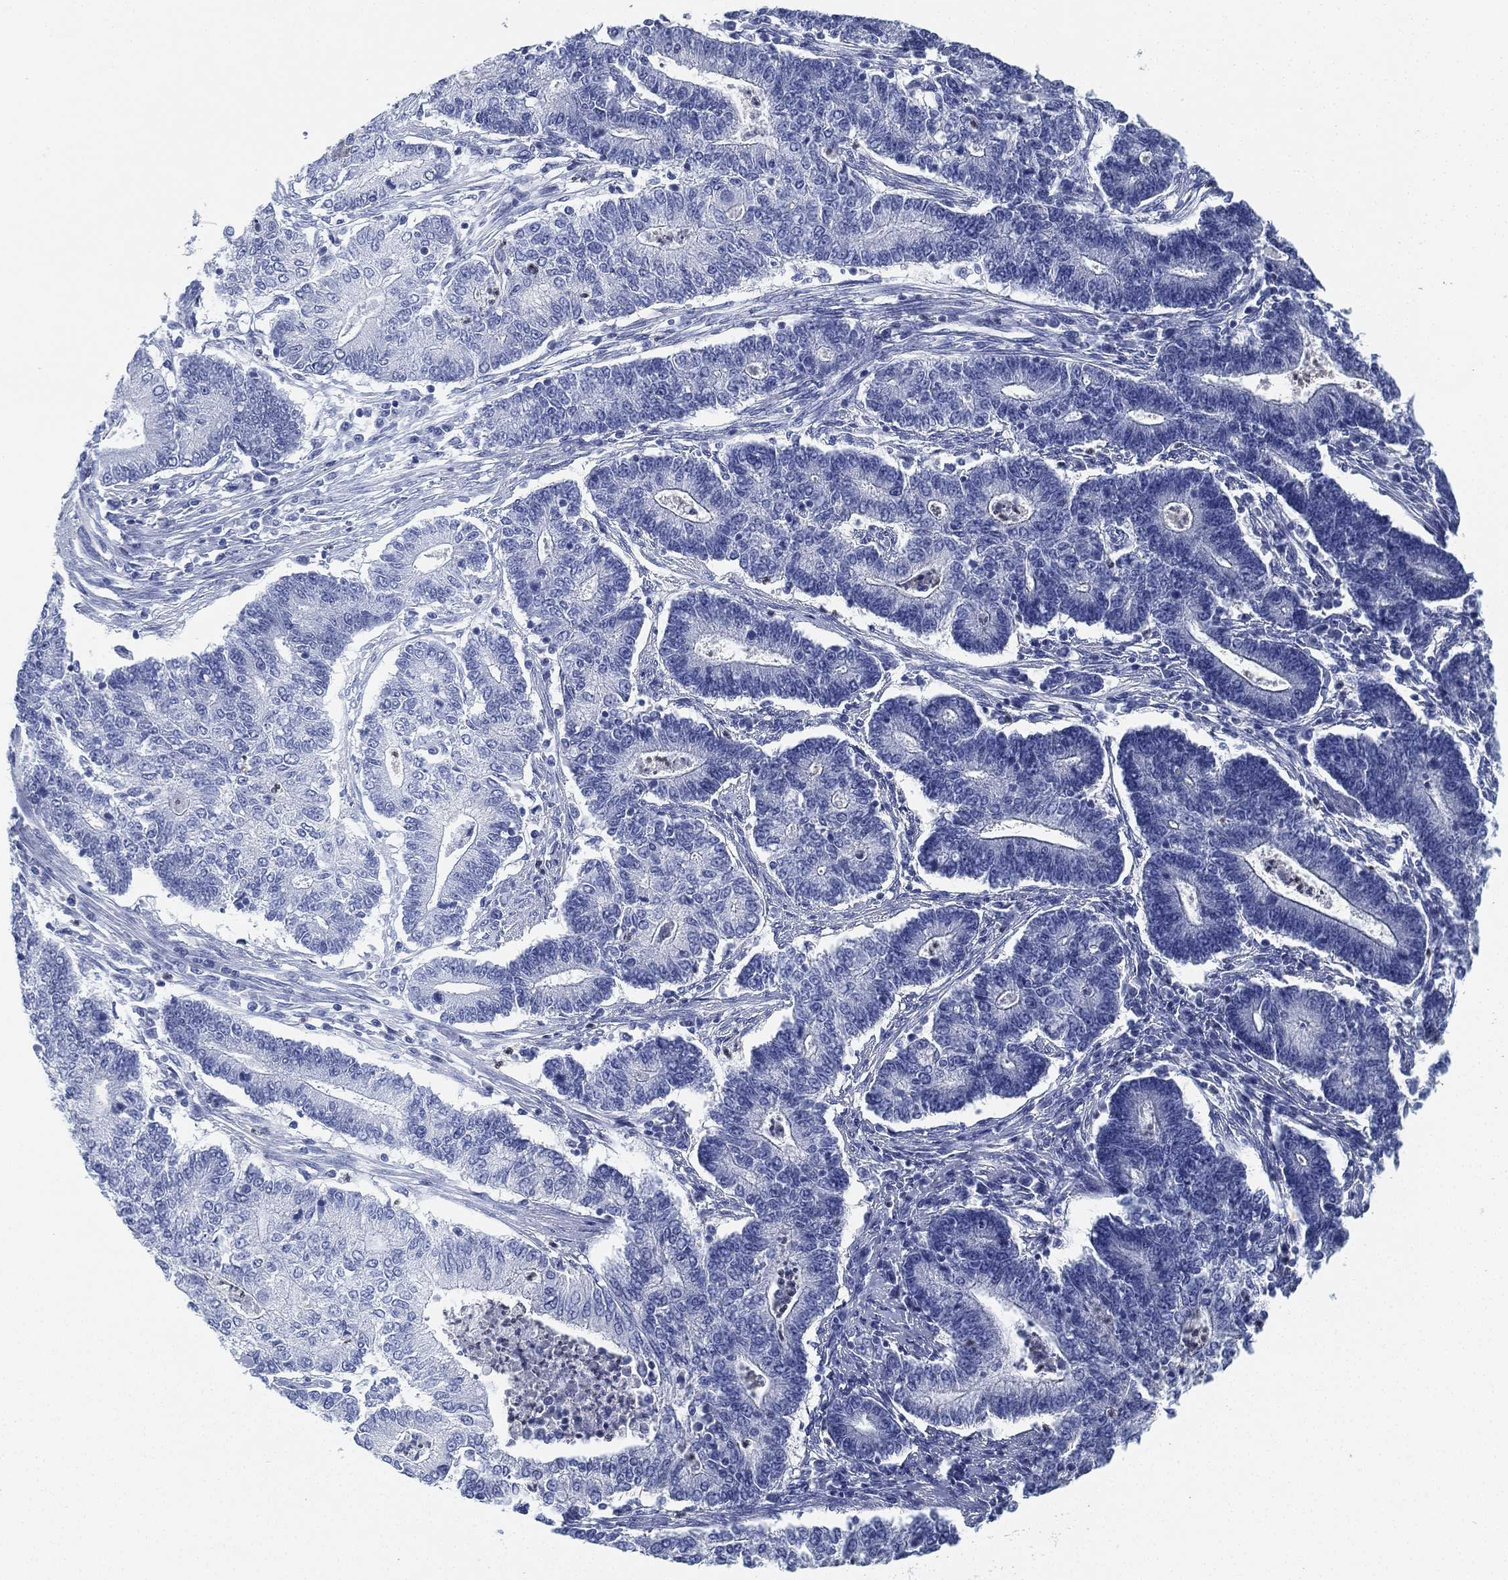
{"staining": {"intensity": "negative", "quantity": "none", "location": "none"}, "tissue": "endometrial cancer", "cell_type": "Tumor cells", "image_type": "cancer", "snomed": [{"axis": "morphology", "description": "Adenocarcinoma, NOS"}, {"axis": "topography", "description": "Uterus"}, {"axis": "topography", "description": "Endometrium"}], "caption": "Immunohistochemistry (IHC) micrograph of neoplastic tissue: human endometrial adenocarcinoma stained with DAB (3,3'-diaminobenzidine) demonstrates no significant protein staining in tumor cells.", "gene": "DEFB121", "patient": {"sex": "female", "age": 54}}